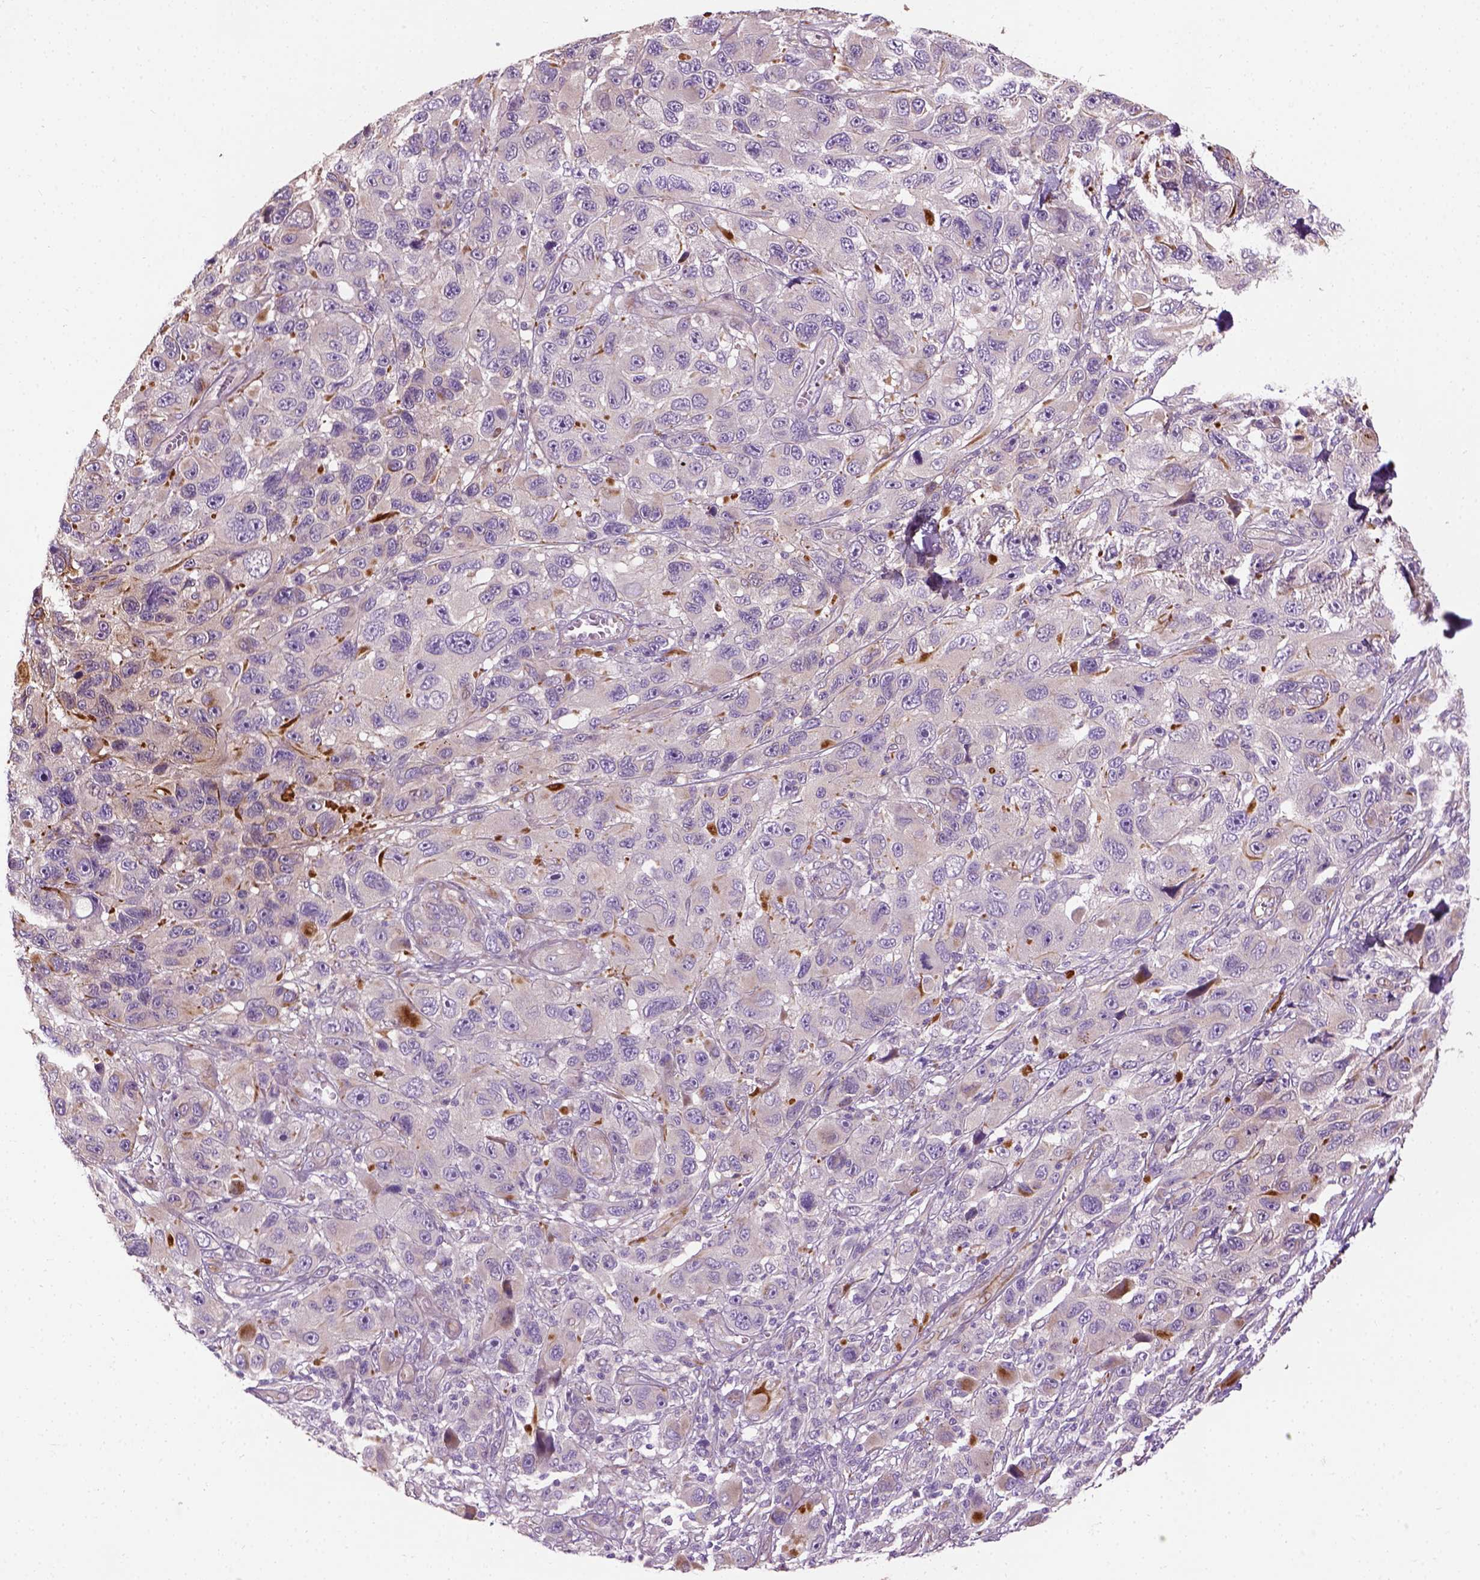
{"staining": {"intensity": "negative", "quantity": "none", "location": "none"}, "tissue": "melanoma", "cell_type": "Tumor cells", "image_type": "cancer", "snomed": [{"axis": "morphology", "description": "Malignant melanoma, NOS"}, {"axis": "topography", "description": "Skin"}], "caption": "Immunohistochemistry (IHC) of human melanoma shows no positivity in tumor cells. (IHC, brightfield microscopy, high magnification).", "gene": "PKP3", "patient": {"sex": "male", "age": 53}}